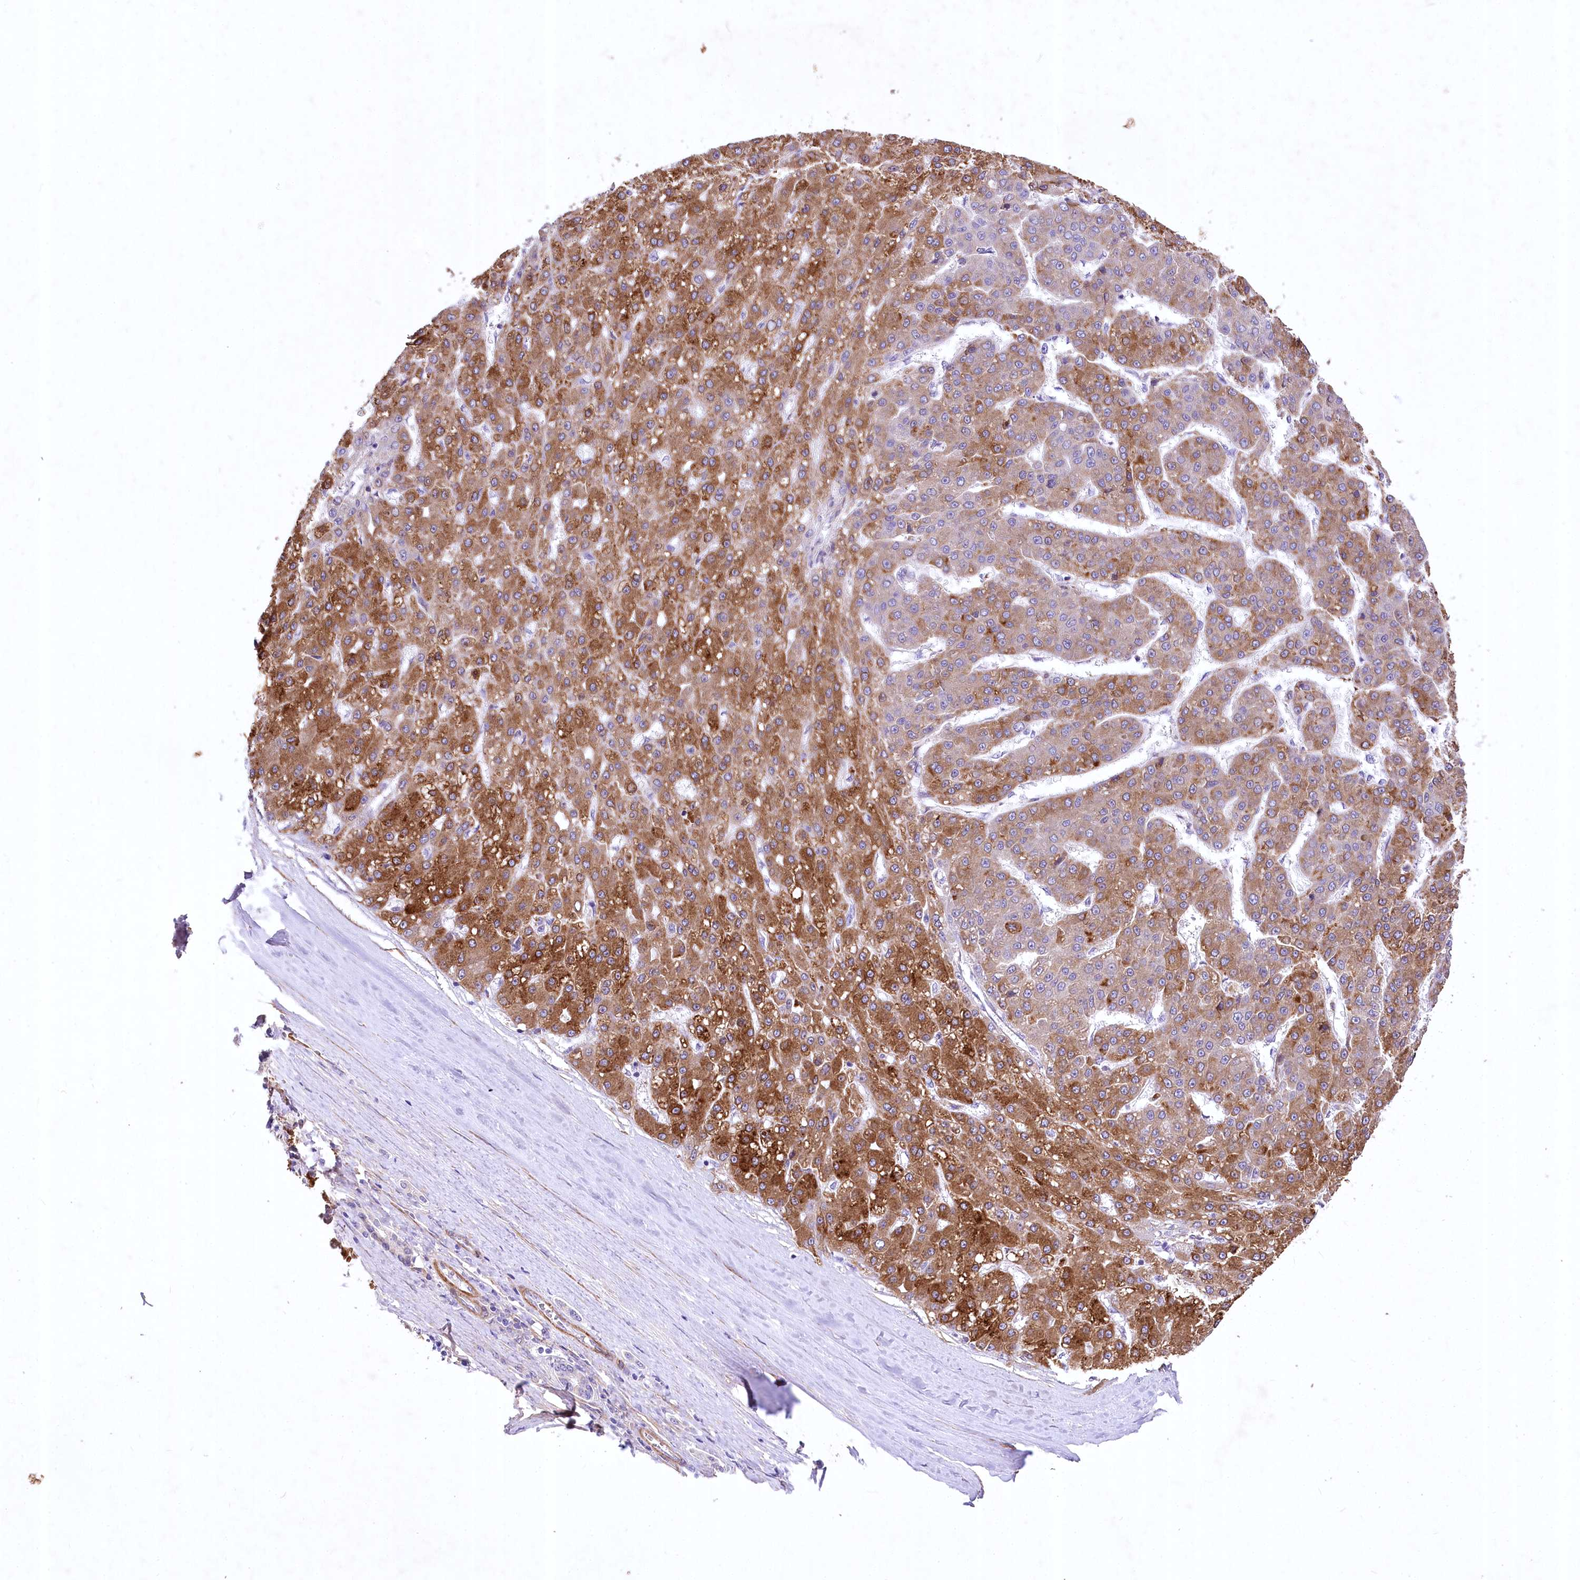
{"staining": {"intensity": "strong", "quantity": "25%-75%", "location": "cytoplasmic/membranous"}, "tissue": "liver cancer", "cell_type": "Tumor cells", "image_type": "cancer", "snomed": [{"axis": "morphology", "description": "Carcinoma, Hepatocellular, NOS"}, {"axis": "topography", "description": "Liver"}], "caption": "A brown stain highlights strong cytoplasmic/membranous expression of a protein in hepatocellular carcinoma (liver) tumor cells.", "gene": "RDH16", "patient": {"sex": "male", "age": 67}}